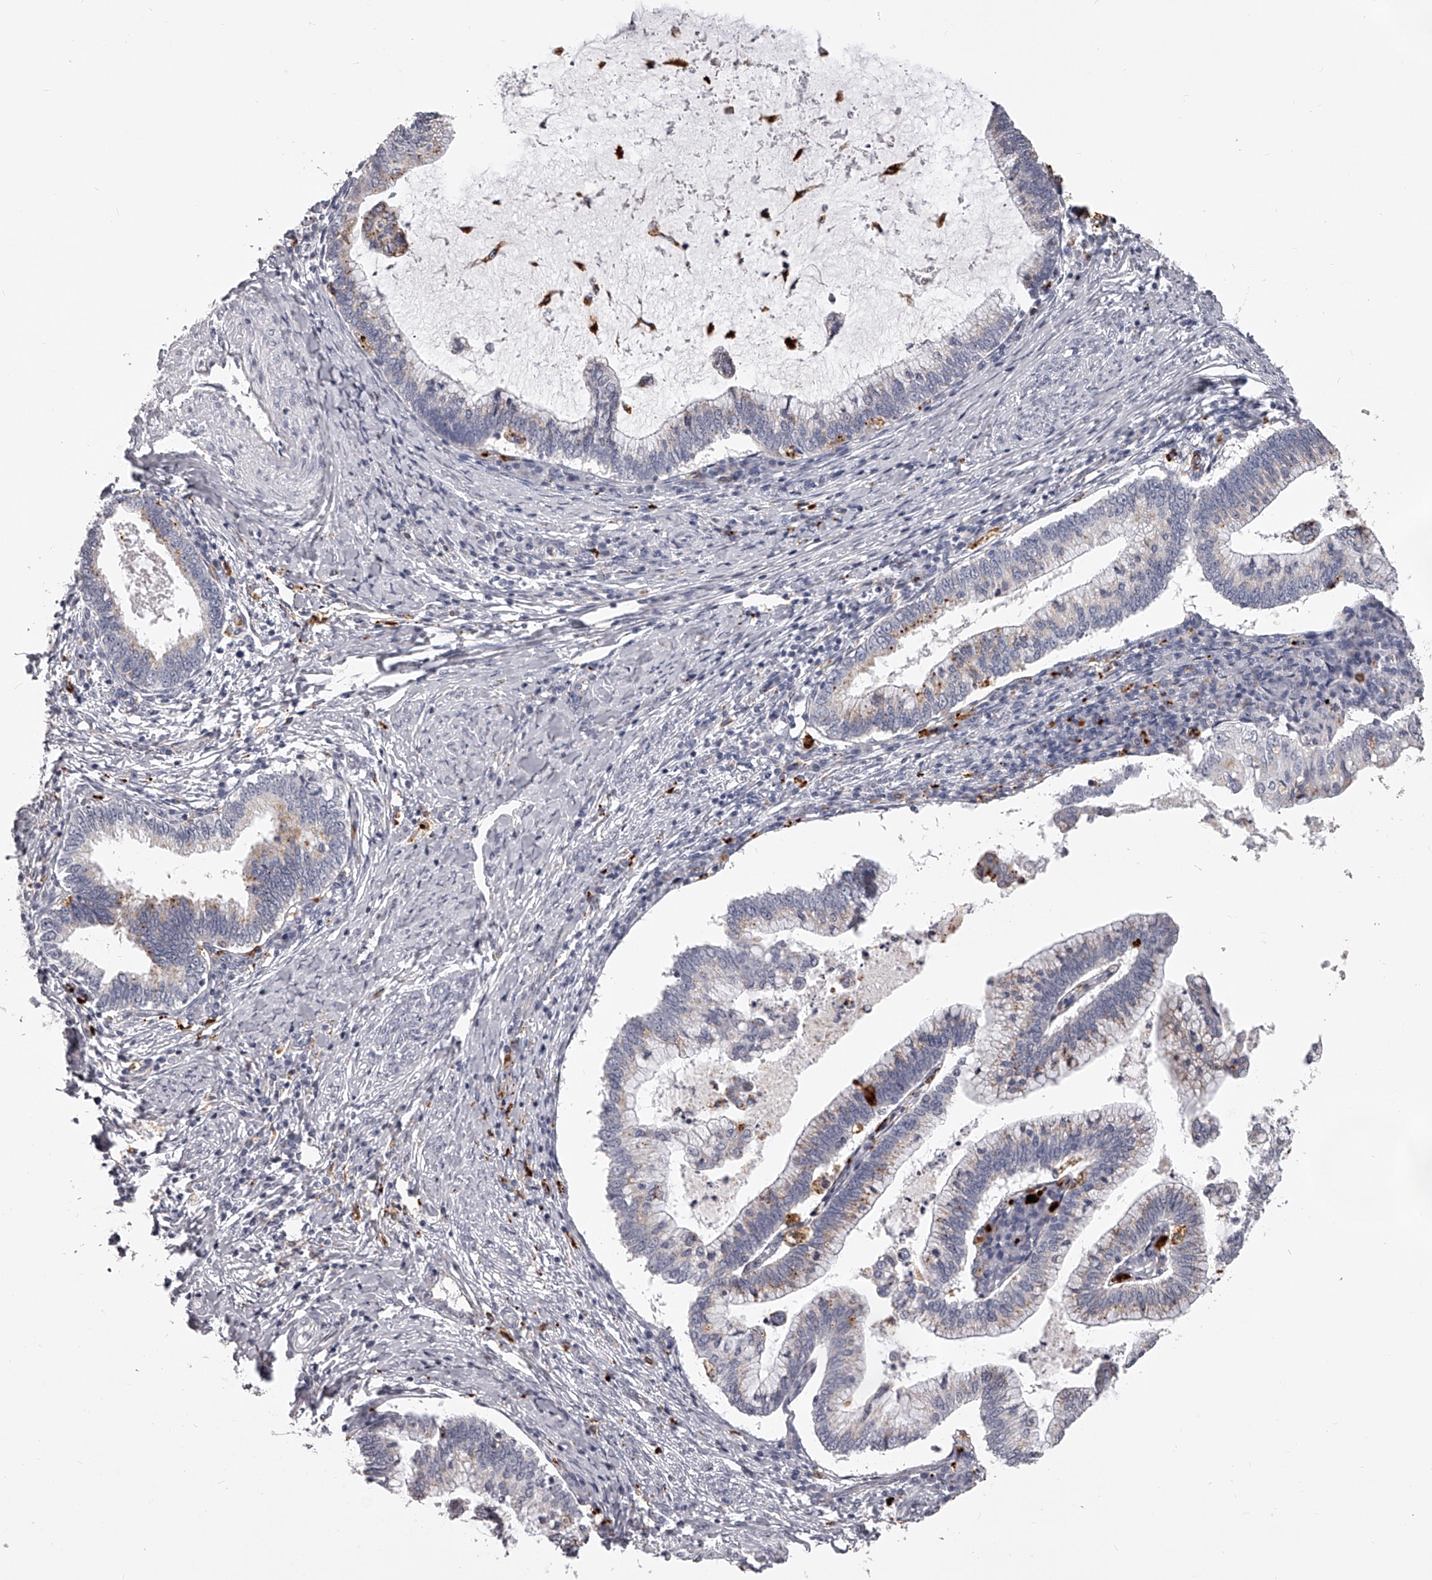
{"staining": {"intensity": "weak", "quantity": "<25%", "location": "cytoplasmic/membranous"}, "tissue": "cervical cancer", "cell_type": "Tumor cells", "image_type": "cancer", "snomed": [{"axis": "morphology", "description": "Adenocarcinoma, NOS"}, {"axis": "topography", "description": "Cervix"}], "caption": "DAB immunohistochemical staining of human adenocarcinoma (cervical) reveals no significant positivity in tumor cells.", "gene": "DMRT1", "patient": {"sex": "female", "age": 36}}